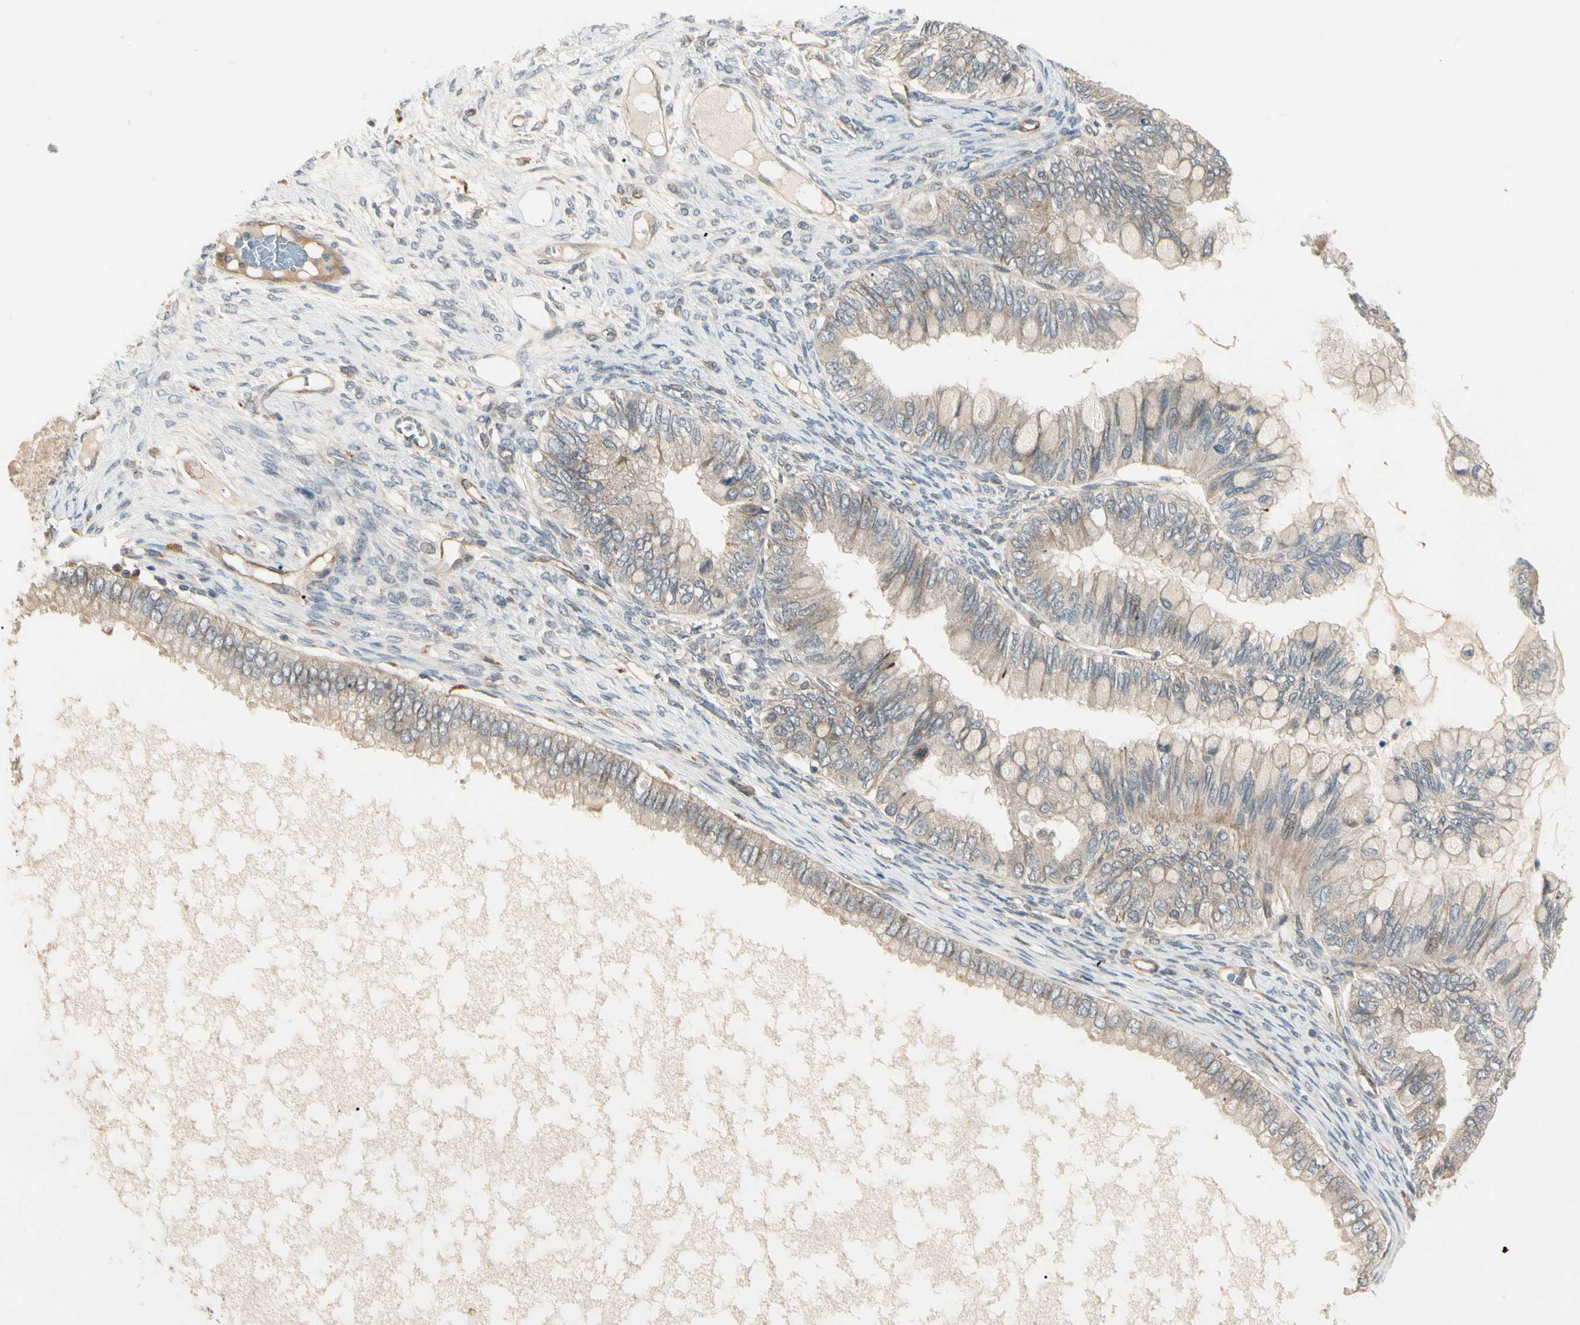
{"staining": {"intensity": "moderate", "quantity": ">75%", "location": "cytoplasmic/membranous"}, "tissue": "ovarian cancer", "cell_type": "Tumor cells", "image_type": "cancer", "snomed": [{"axis": "morphology", "description": "Cystadenocarcinoma, mucinous, NOS"}, {"axis": "topography", "description": "Ovary"}], "caption": "Ovarian cancer (mucinous cystadenocarcinoma) stained with DAB immunohistochemistry (IHC) demonstrates medium levels of moderate cytoplasmic/membranous expression in approximately >75% of tumor cells.", "gene": "F2R", "patient": {"sex": "female", "age": 80}}